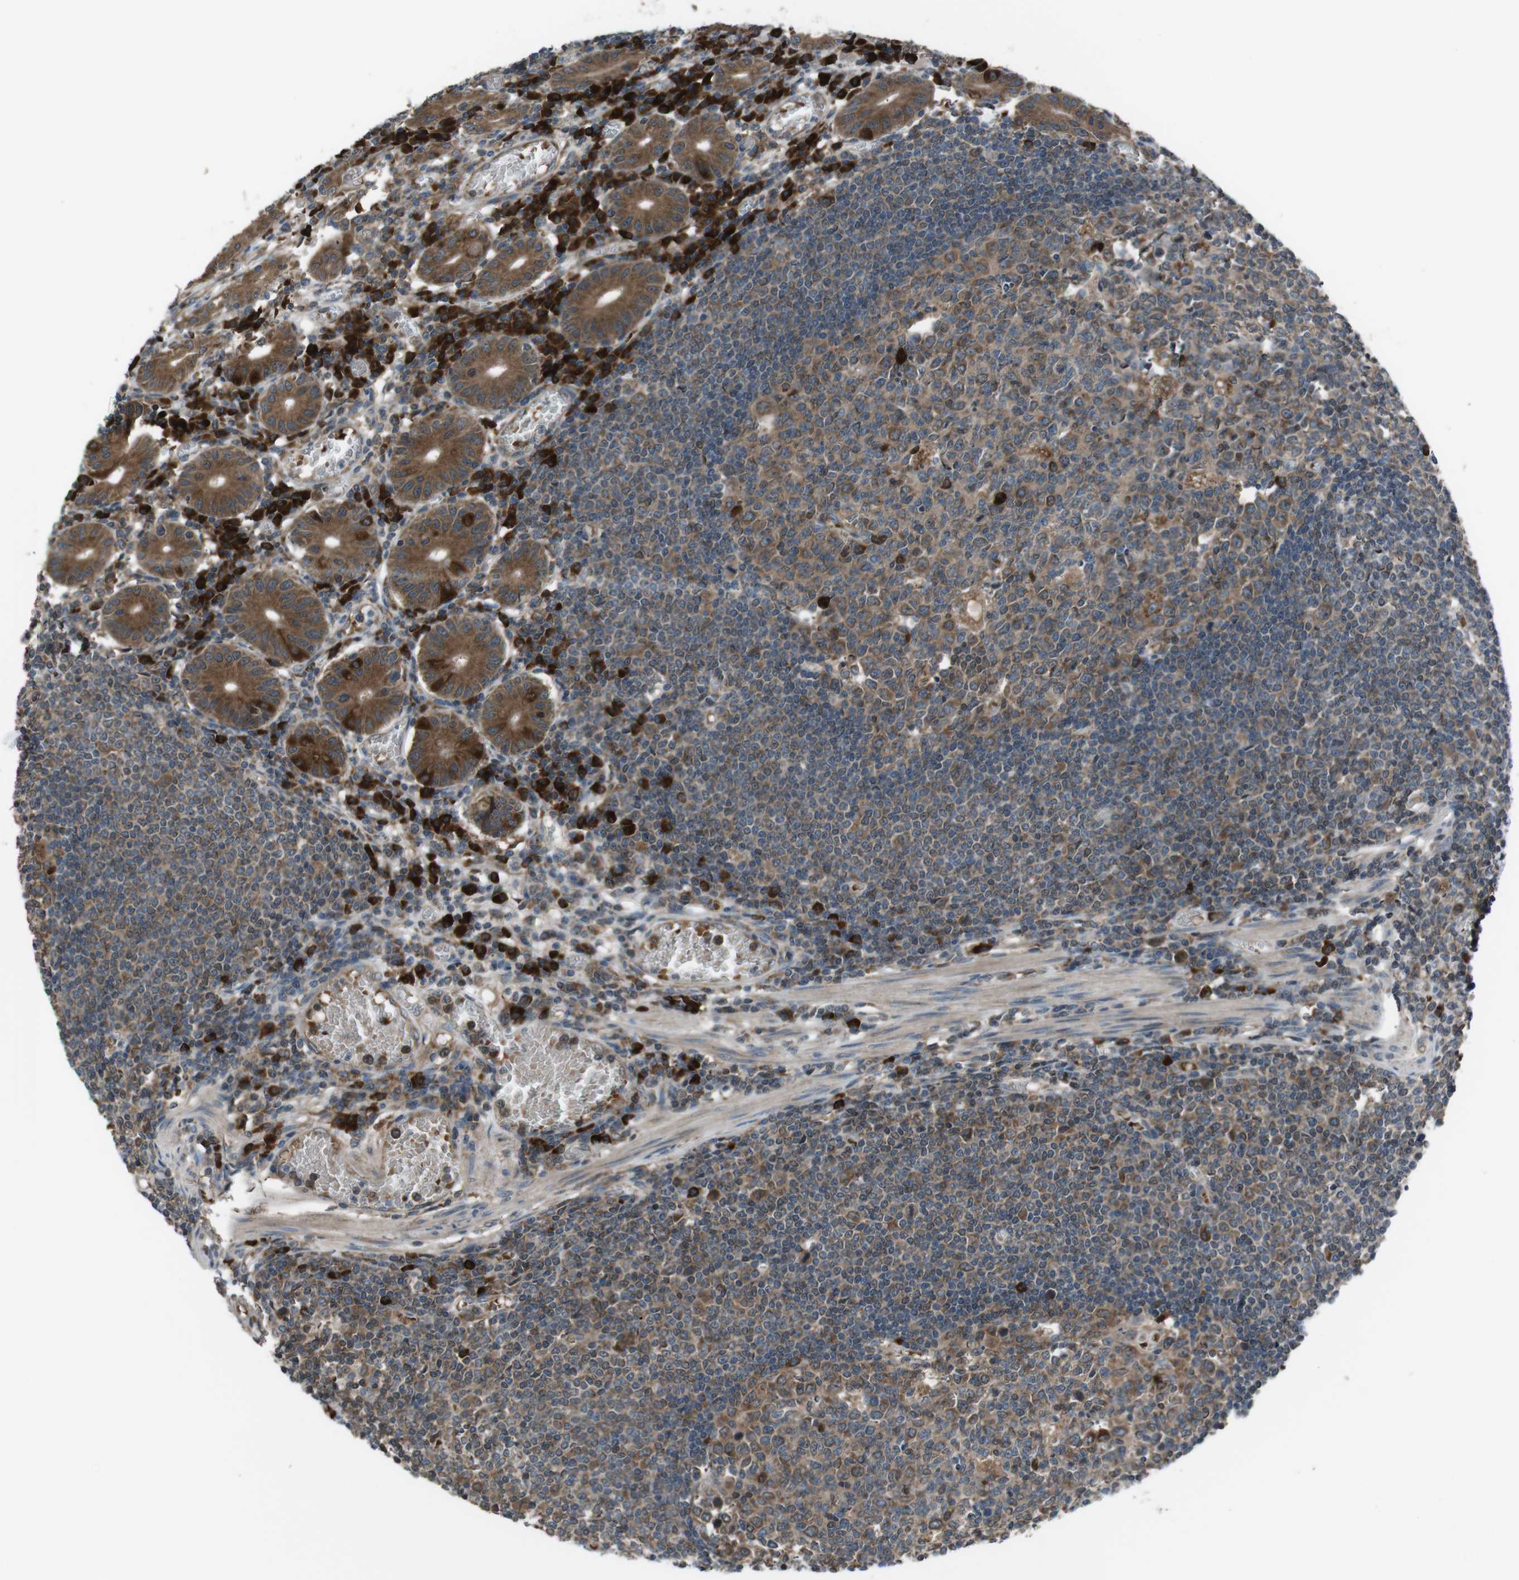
{"staining": {"intensity": "moderate", "quantity": ">75%", "location": "cytoplasmic/membranous"}, "tissue": "small intestine", "cell_type": "Glandular cells", "image_type": "normal", "snomed": [{"axis": "morphology", "description": "Normal tissue, NOS"}, {"axis": "morphology", "description": "Cystadenocarcinoma, serous, Metastatic site"}, {"axis": "topography", "description": "Small intestine"}], "caption": "The image reveals immunohistochemical staining of unremarkable small intestine. There is moderate cytoplasmic/membranous positivity is seen in approximately >75% of glandular cells. Nuclei are stained in blue.", "gene": "SSR3", "patient": {"sex": "female", "age": 61}}